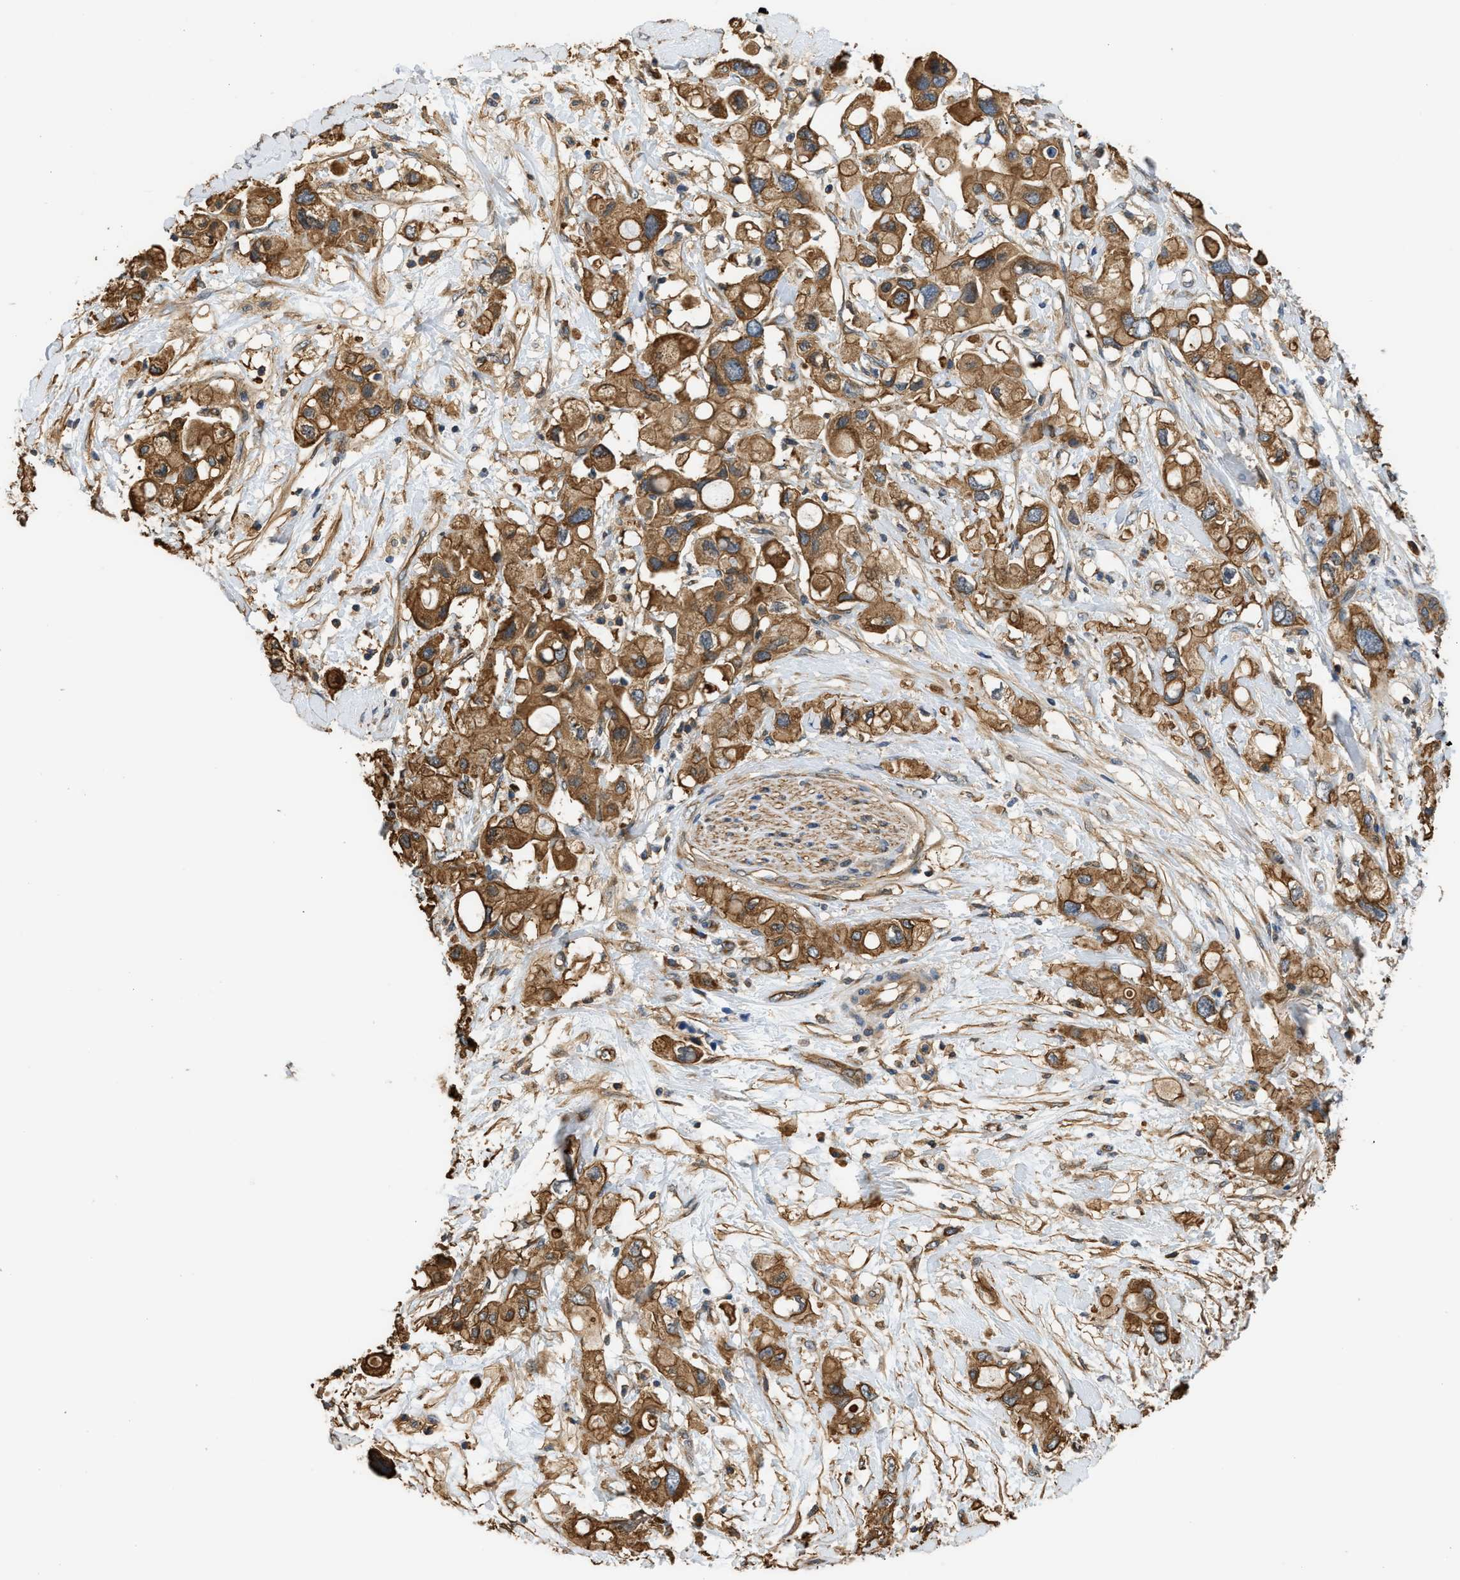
{"staining": {"intensity": "strong", "quantity": ">75%", "location": "cytoplasmic/membranous"}, "tissue": "pancreatic cancer", "cell_type": "Tumor cells", "image_type": "cancer", "snomed": [{"axis": "morphology", "description": "Adenocarcinoma, NOS"}, {"axis": "topography", "description": "Pancreas"}], "caption": "Tumor cells reveal high levels of strong cytoplasmic/membranous expression in approximately >75% of cells in human adenocarcinoma (pancreatic). (DAB (3,3'-diaminobenzidine) IHC with brightfield microscopy, high magnification).", "gene": "DDHD2", "patient": {"sex": "female", "age": 56}}